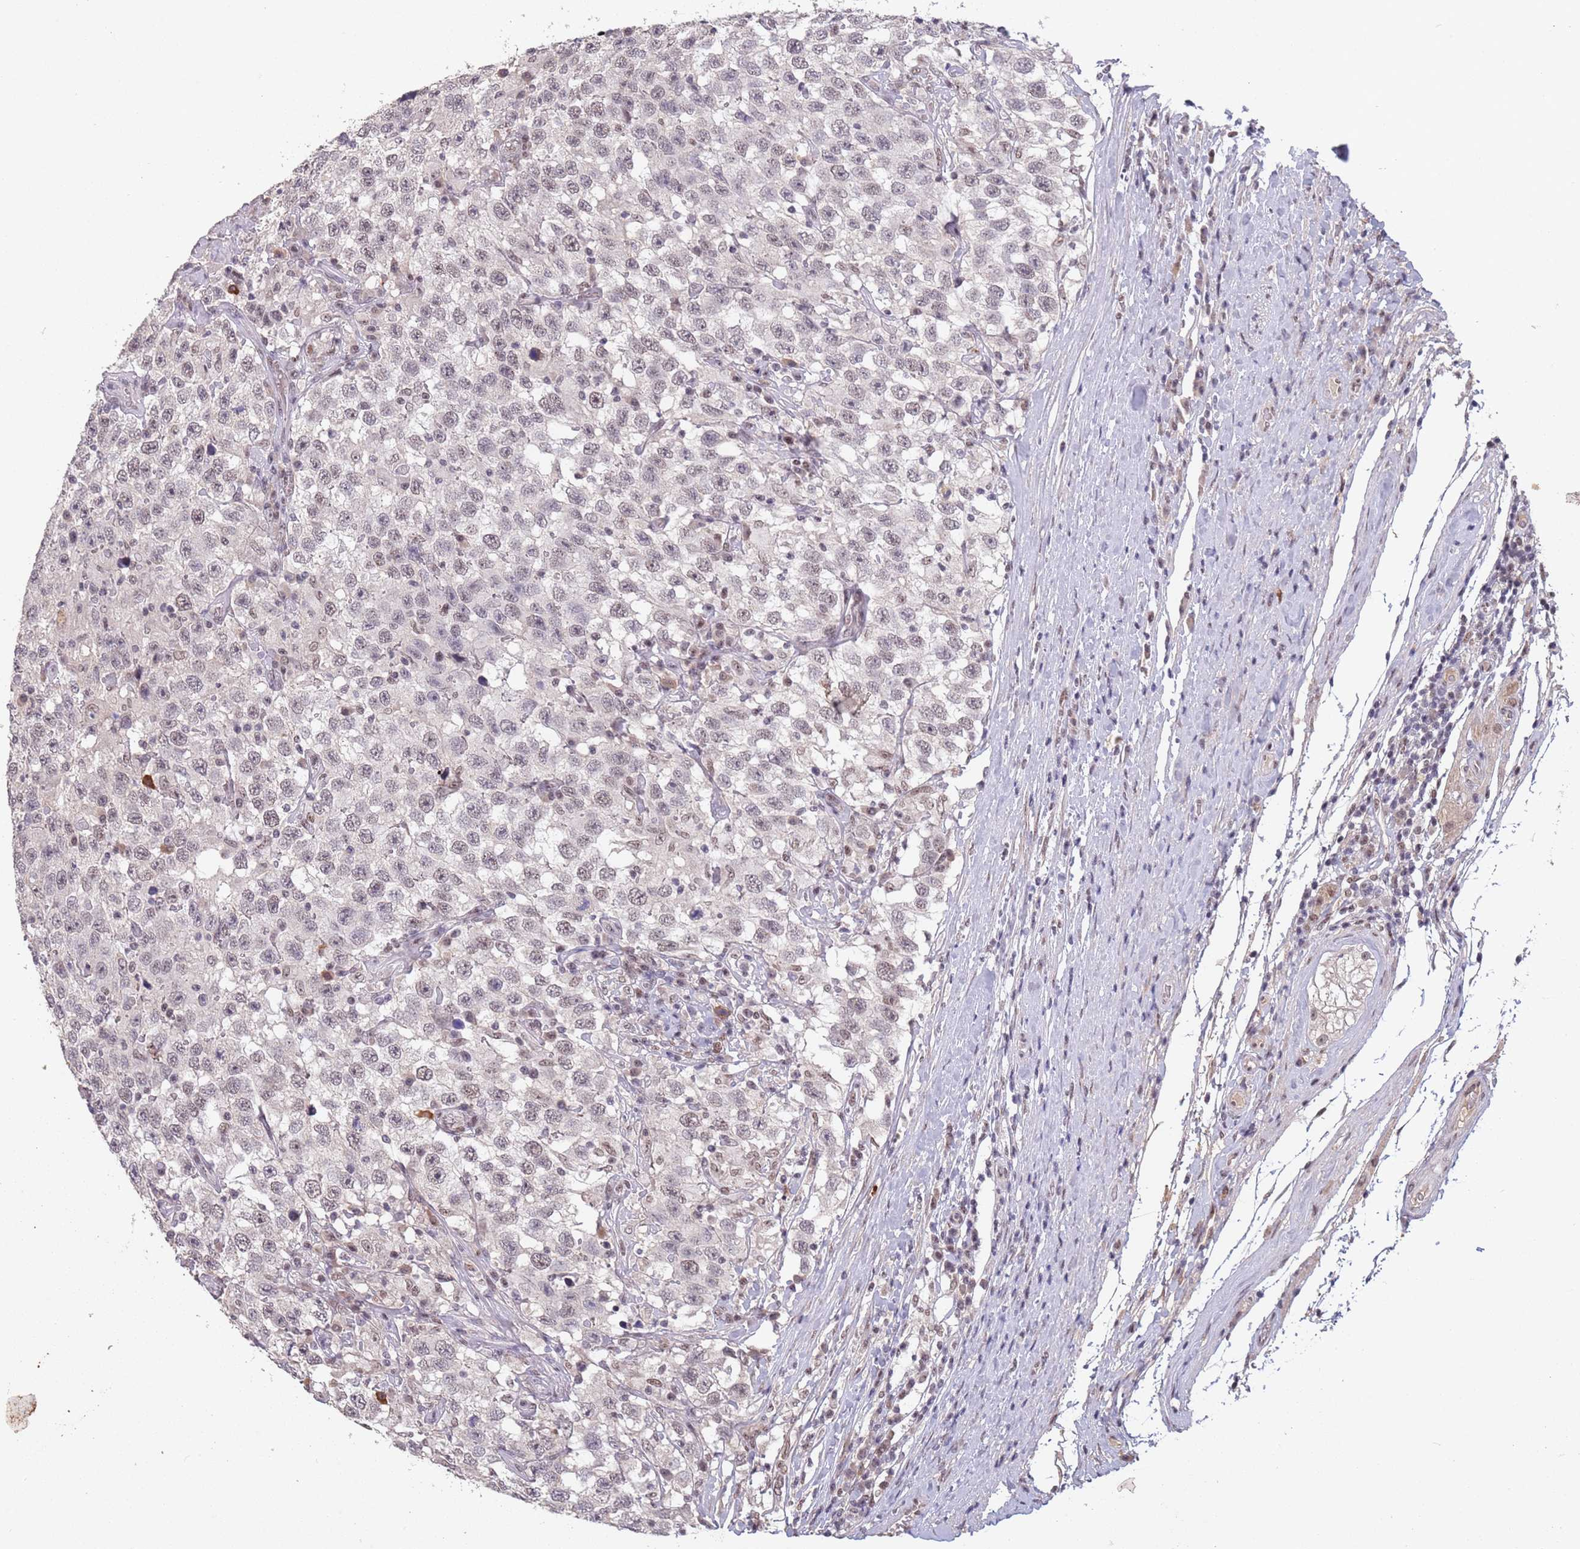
{"staining": {"intensity": "weak", "quantity": "25%-75%", "location": "cytoplasmic/membranous,nuclear"}, "tissue": "testis cancer", "cell_type": "Tumor cells", "image_type": "cancer", "snomed": [{"axis": "morphology", "description": "Seminoma, NOS"}, {"axis": "topography", "description": "Testis"}], "caption": "Immunohistochemistry (IHC) of human testis seminoma demonstrates low levels of weak cytoplasmic/membranous and nuclear positivity in approximately 25%-75% of tumor cells.", "gene": "CIZ1", "patient": {"sex": "male", "age": 41}}